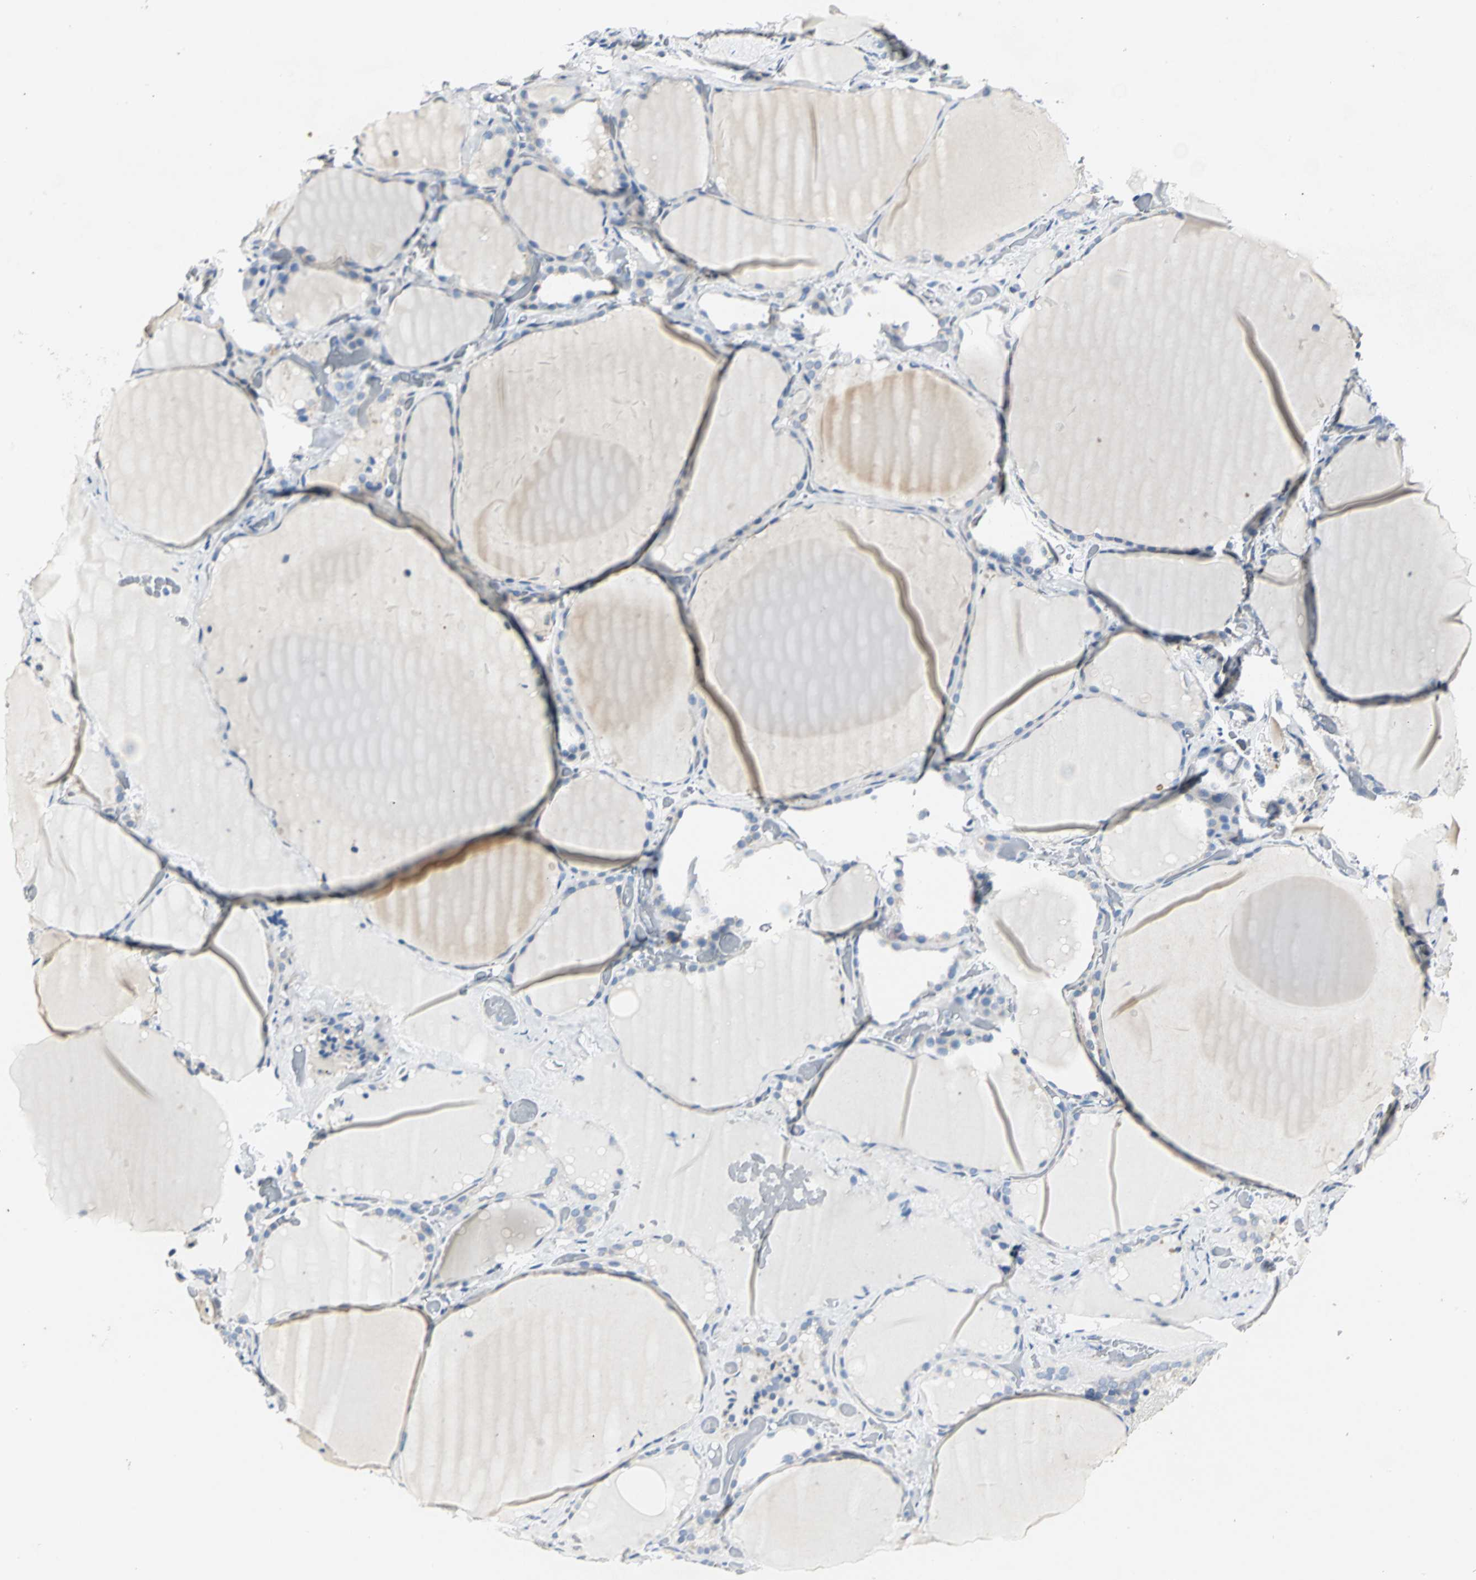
{"staining": {"intensity": "weak", "quantity": "<25%", "location": "cytoplasmic/membranous"}, "tissue": "thyroid gland", "cell_type": "Glandular cells", "image_type": "normal", "snomed": [{"axis": "morphology", "description": "Normal tissue, NOS"}, {"axis": "topography", "description": "Thyroid gland"}], "caption": "High power microscopy histopathology image of an immunohistochemistry photomicrograph of benign thyroid gland, revealing no significant positivity in glandular cells.", "gene": "B3GNT2", "patient": {"sex": "female", "age": 22}}